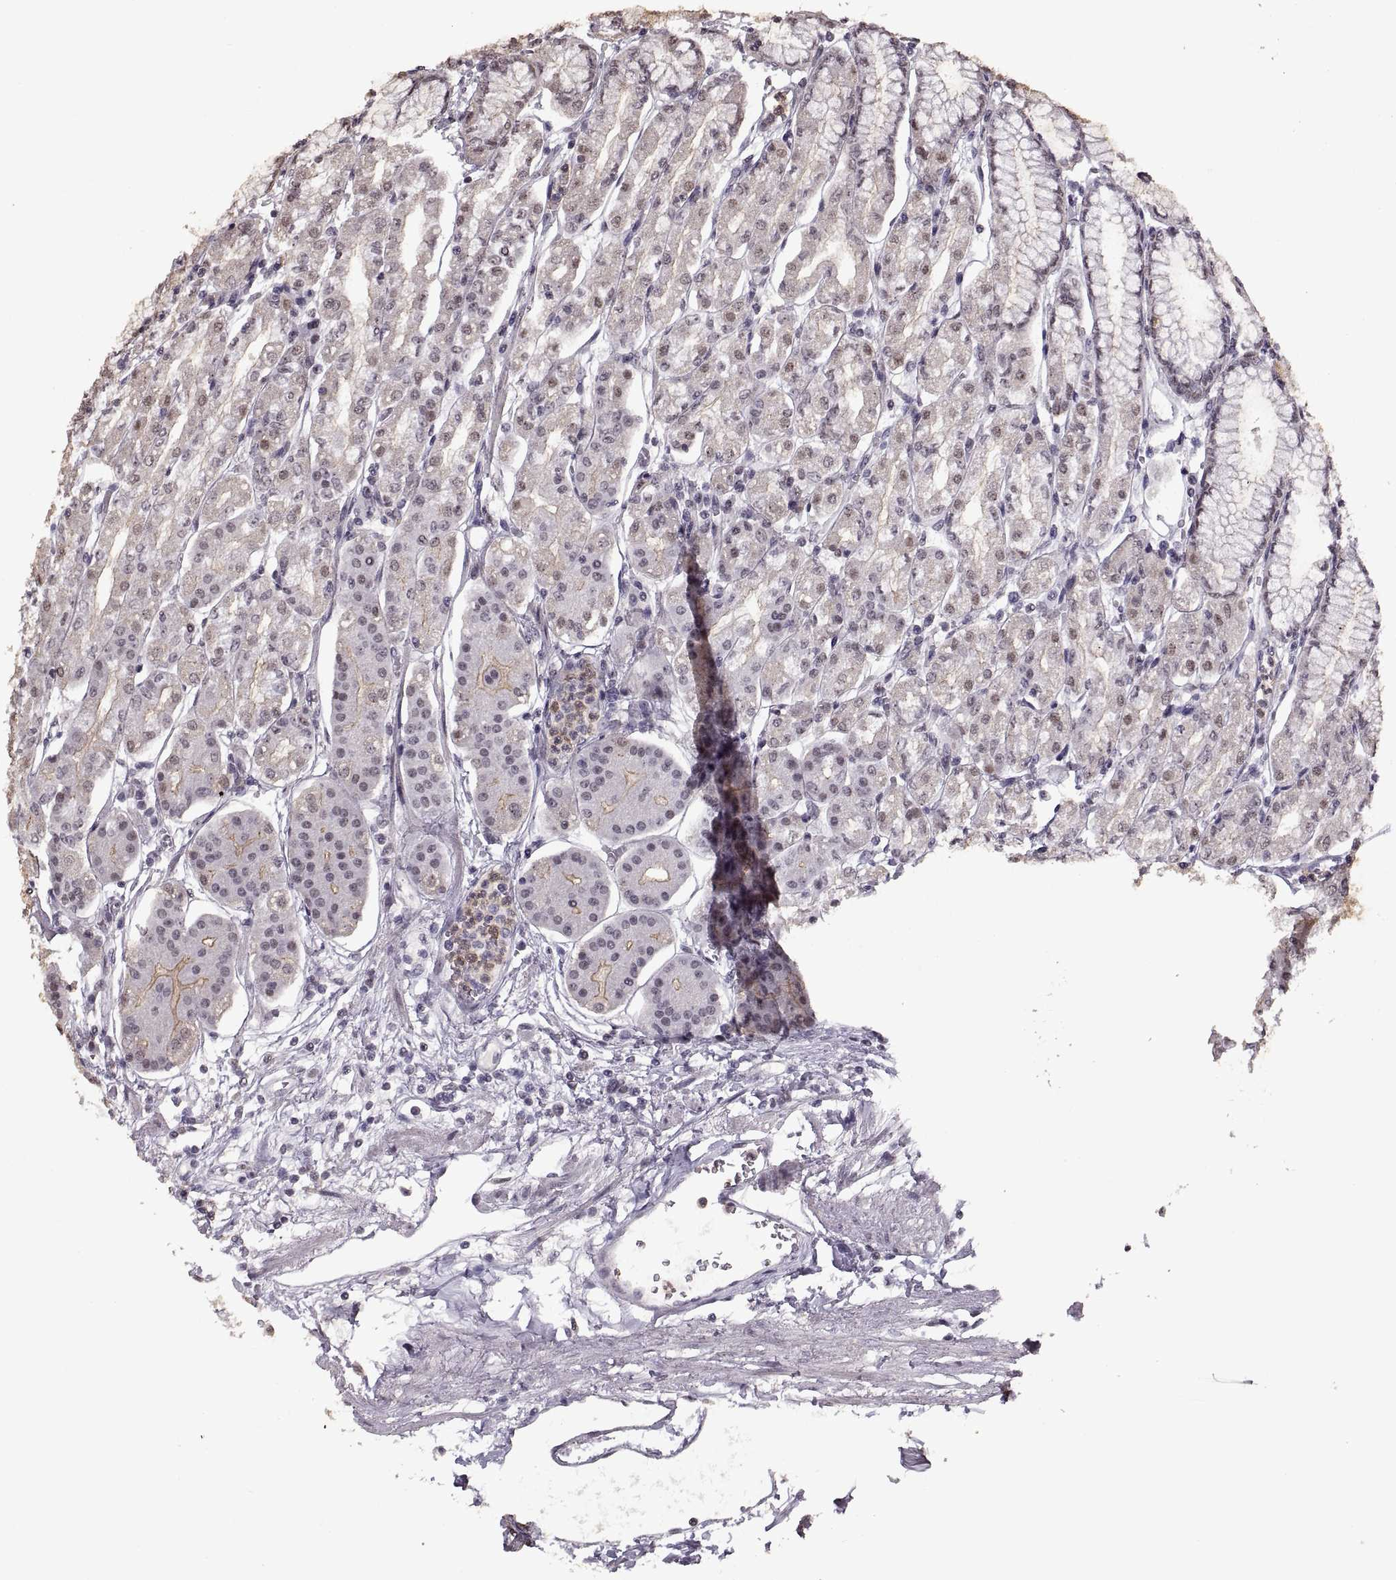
{"staining": {"intensity": "weak", "quantity": "<25%", "location": "cytoplasmic/membranous,nuclear"}, "tissue": "stomach", "cell_type": "Glandular cells", "image_type": "normal", "snomed": [{"axis": "morphology", "description": "Normal tissue, NOS"}, {"axis": "topography", "description": "Skeletal muscle"}, {"axis": "topography", "description": "Stomach"}], "caption": "Stomach stained for a protein using immunohistochemistry (IHC) demonstrates no positivity glandular cells.", "gene": "PALS1", "patient": {"sex": "female", "age": 57}}